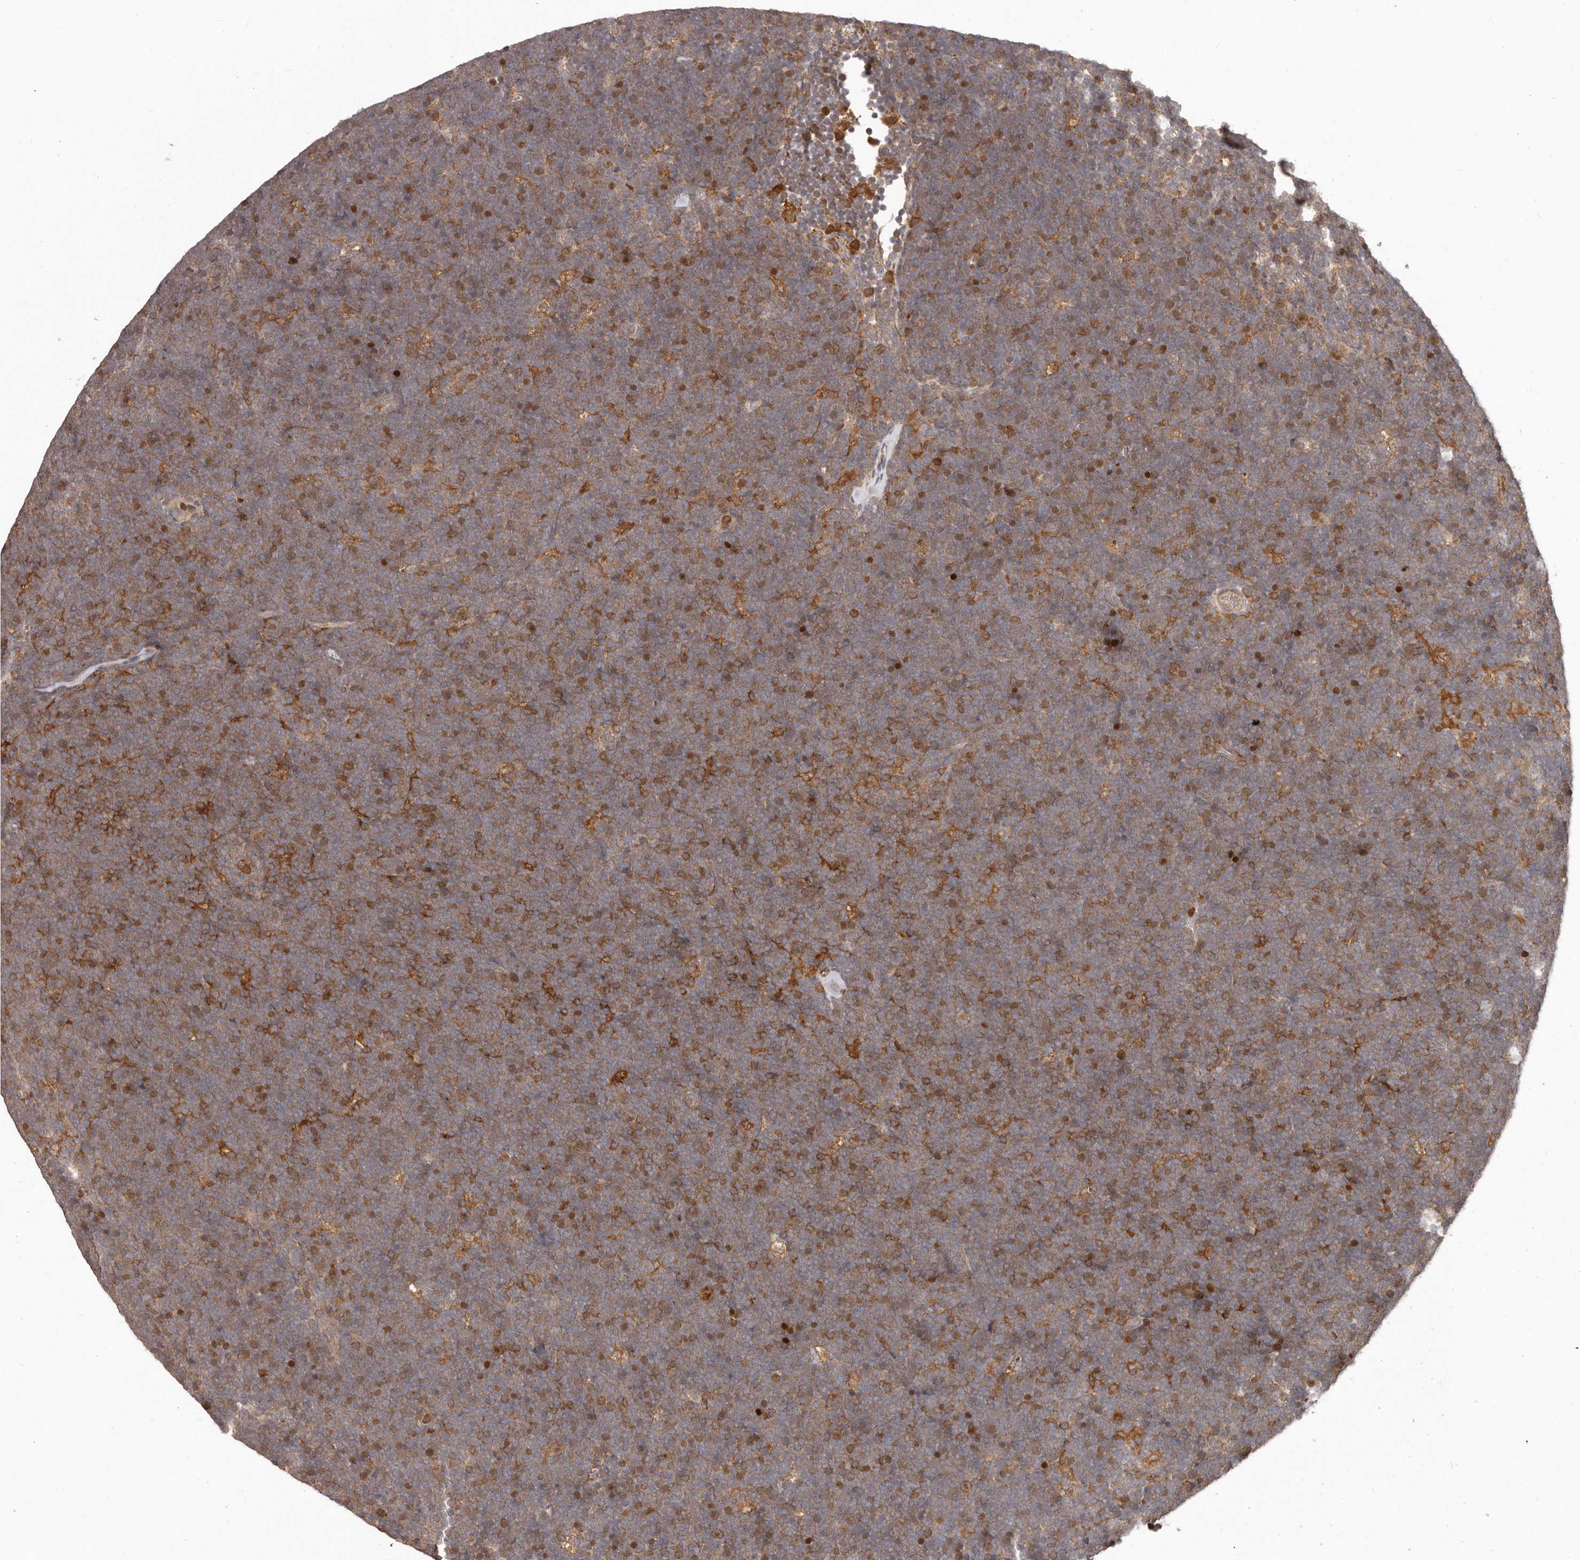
{"staining": {"intensity": "moderate", "quantity": "25%-75%", "location": "cytoplasmic/membranous,nuclear"}, "tissue": "lymphoma", "cell_type": "Tumor cells", "image_type": "cancer", "snomed": [{"axis": "morphology", "description": "Malignant lymphoma, non-Hodgkin's type, High grade"}, {"axis": "topography", "description": "Lymph node"}], "caption": "Malignant lymphoma, non-Hodgkin's type (high-grade) stained with a protein marker demonstrates moderate staining in tumor cells.", "gene": "RNF187", "patient": {"sex": "male", "age": 13}}